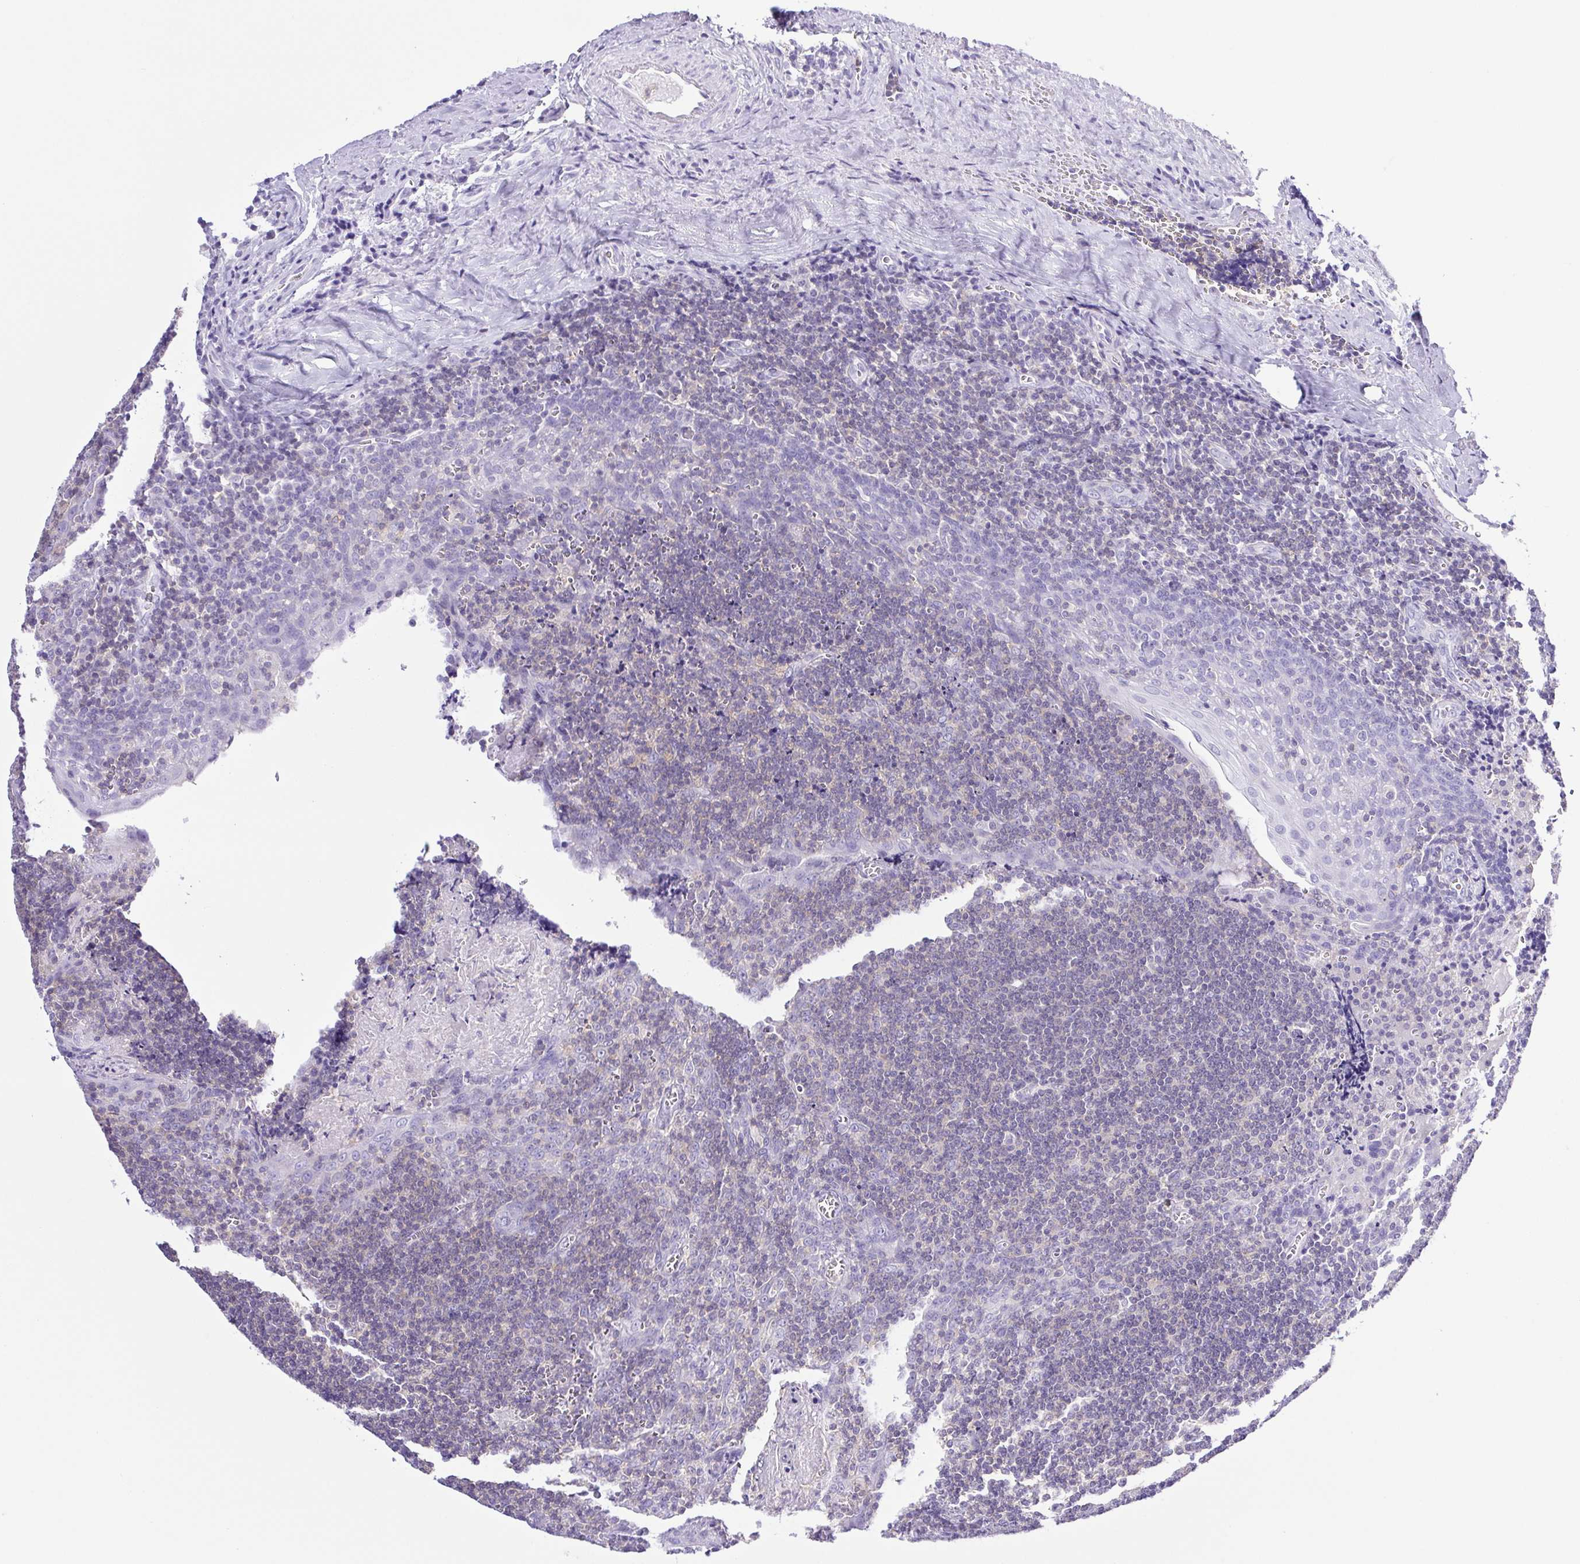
{"staining": {"intensity": "negative", "quantity": "none", "location": "none"}, "tissue": "tonsil", "cell_type": "Germinal center cells", "image_type": "normal", "snomed": [{"axis": "morphology", "description": "Normal tissue, NOS"}, {"axis": "morphology", "description": "Inflammation, NOS"}, {"axis": "topography", "description": "Tonsil"}], "caption": "Germinal center cells show no significant protein expression in normal tonsil. (DAB immunohistochemistry (IHC), high magnification).", "gene": "SYNPR", "patient": {"sex": "female", "age": 31}}